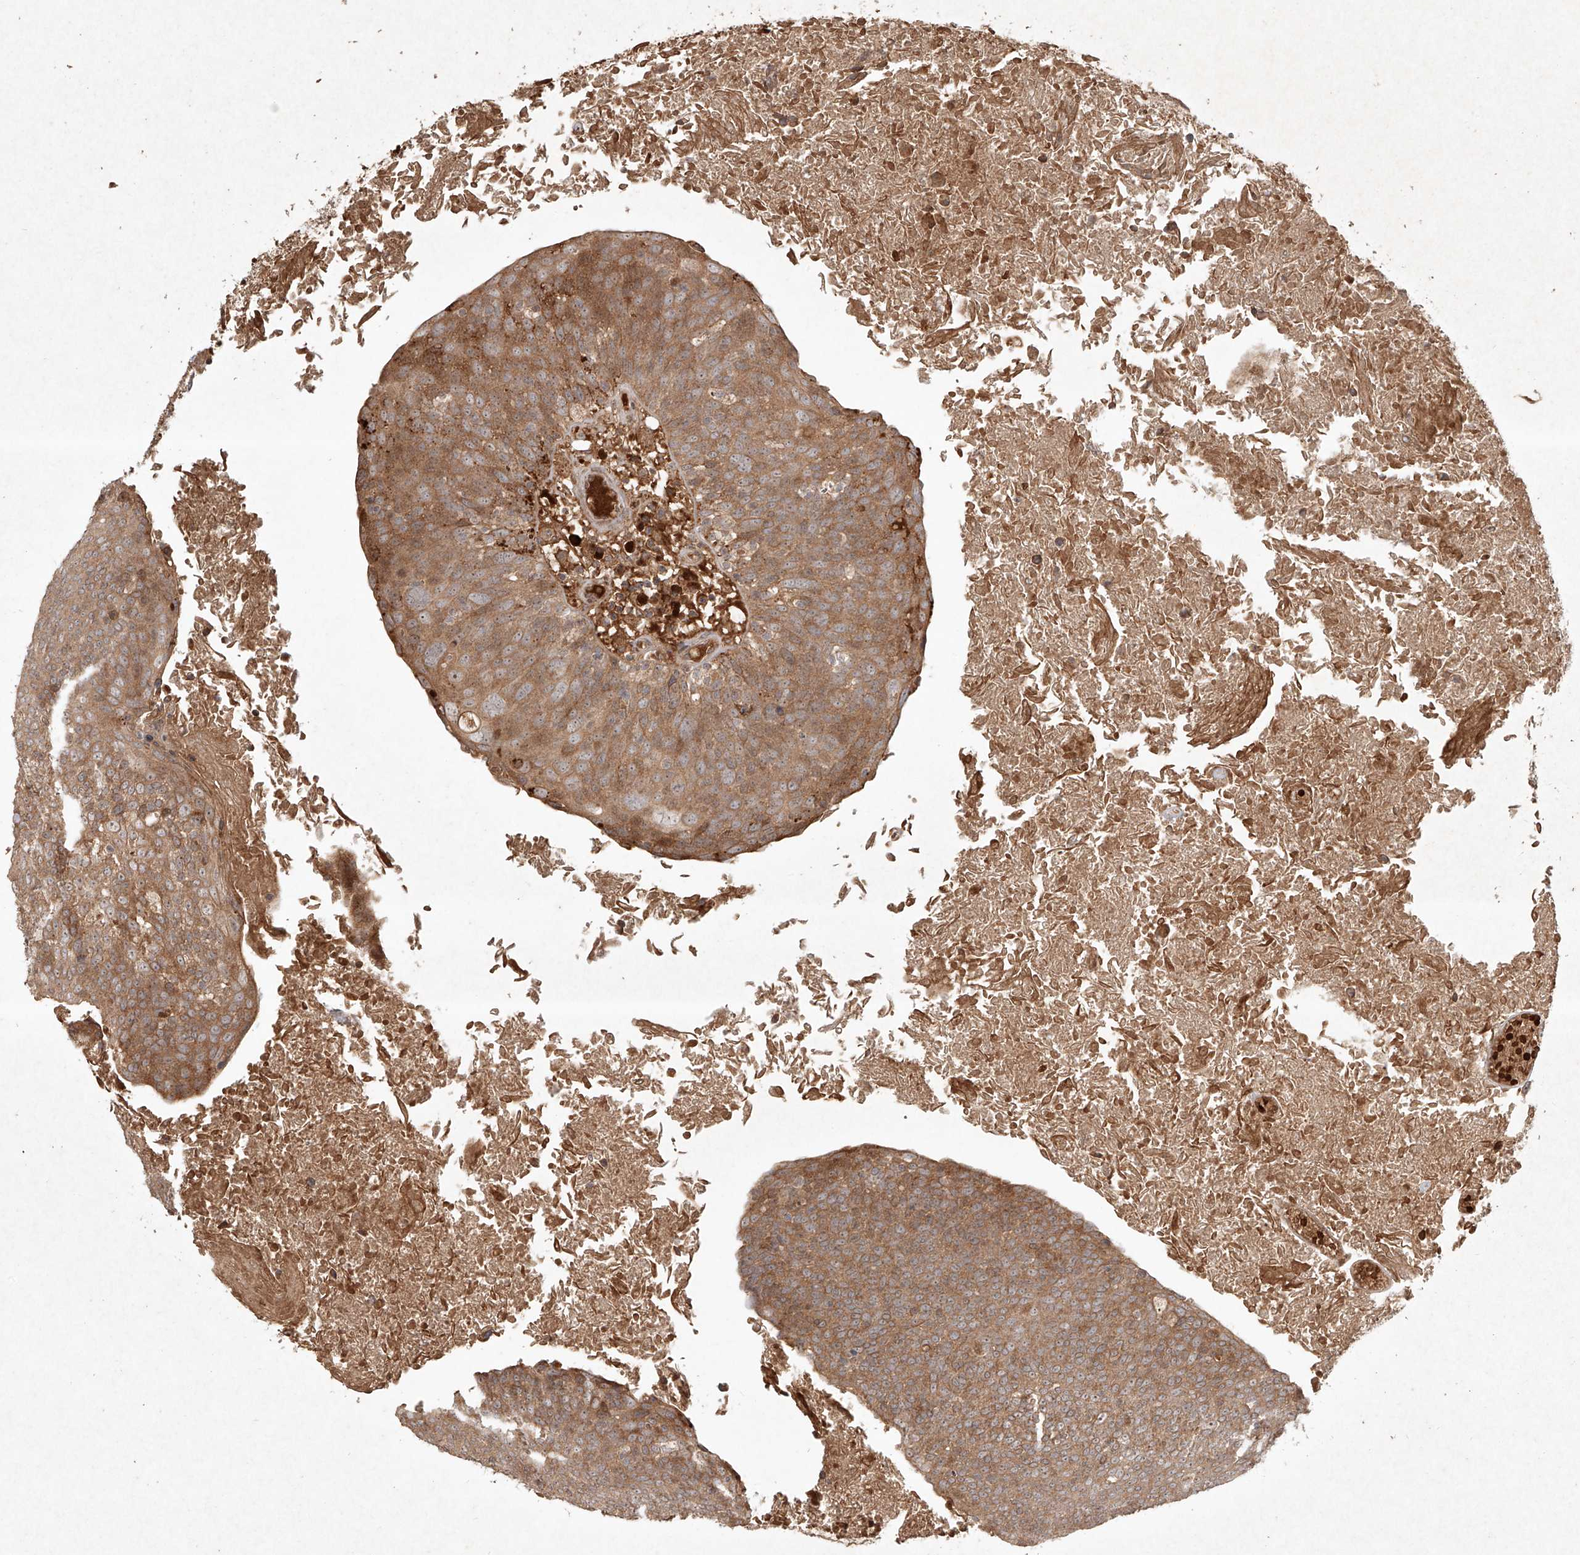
{"staining": {"intensity": "moderate", "quantity": ">75%", "location": "cytoplasmic/membranous,nuclear"}, "tissue": "head and neck cancer", "cell_type": "Tumor cells", "image_type": "cancer", "snomed": [{"axis": "morphology", "description": "Squamous cell carcinoma, NOS"}, {"axis": "morphology", "description": "Squamous cell carcinoma, metastatic, NOS"}, {"axis": "topography", "description": "Lymph node"}, {"axis": "topography", "description": "Head-Neck"}], "caption": "A brown stain shows moderate cytoplasmic/membranous and nuclear positivity of a protein in squamous cell carcinoma (head and neck) tumor cells.", "gene": "CYYR1", "patient": {"sex": "male", "age": 62}}